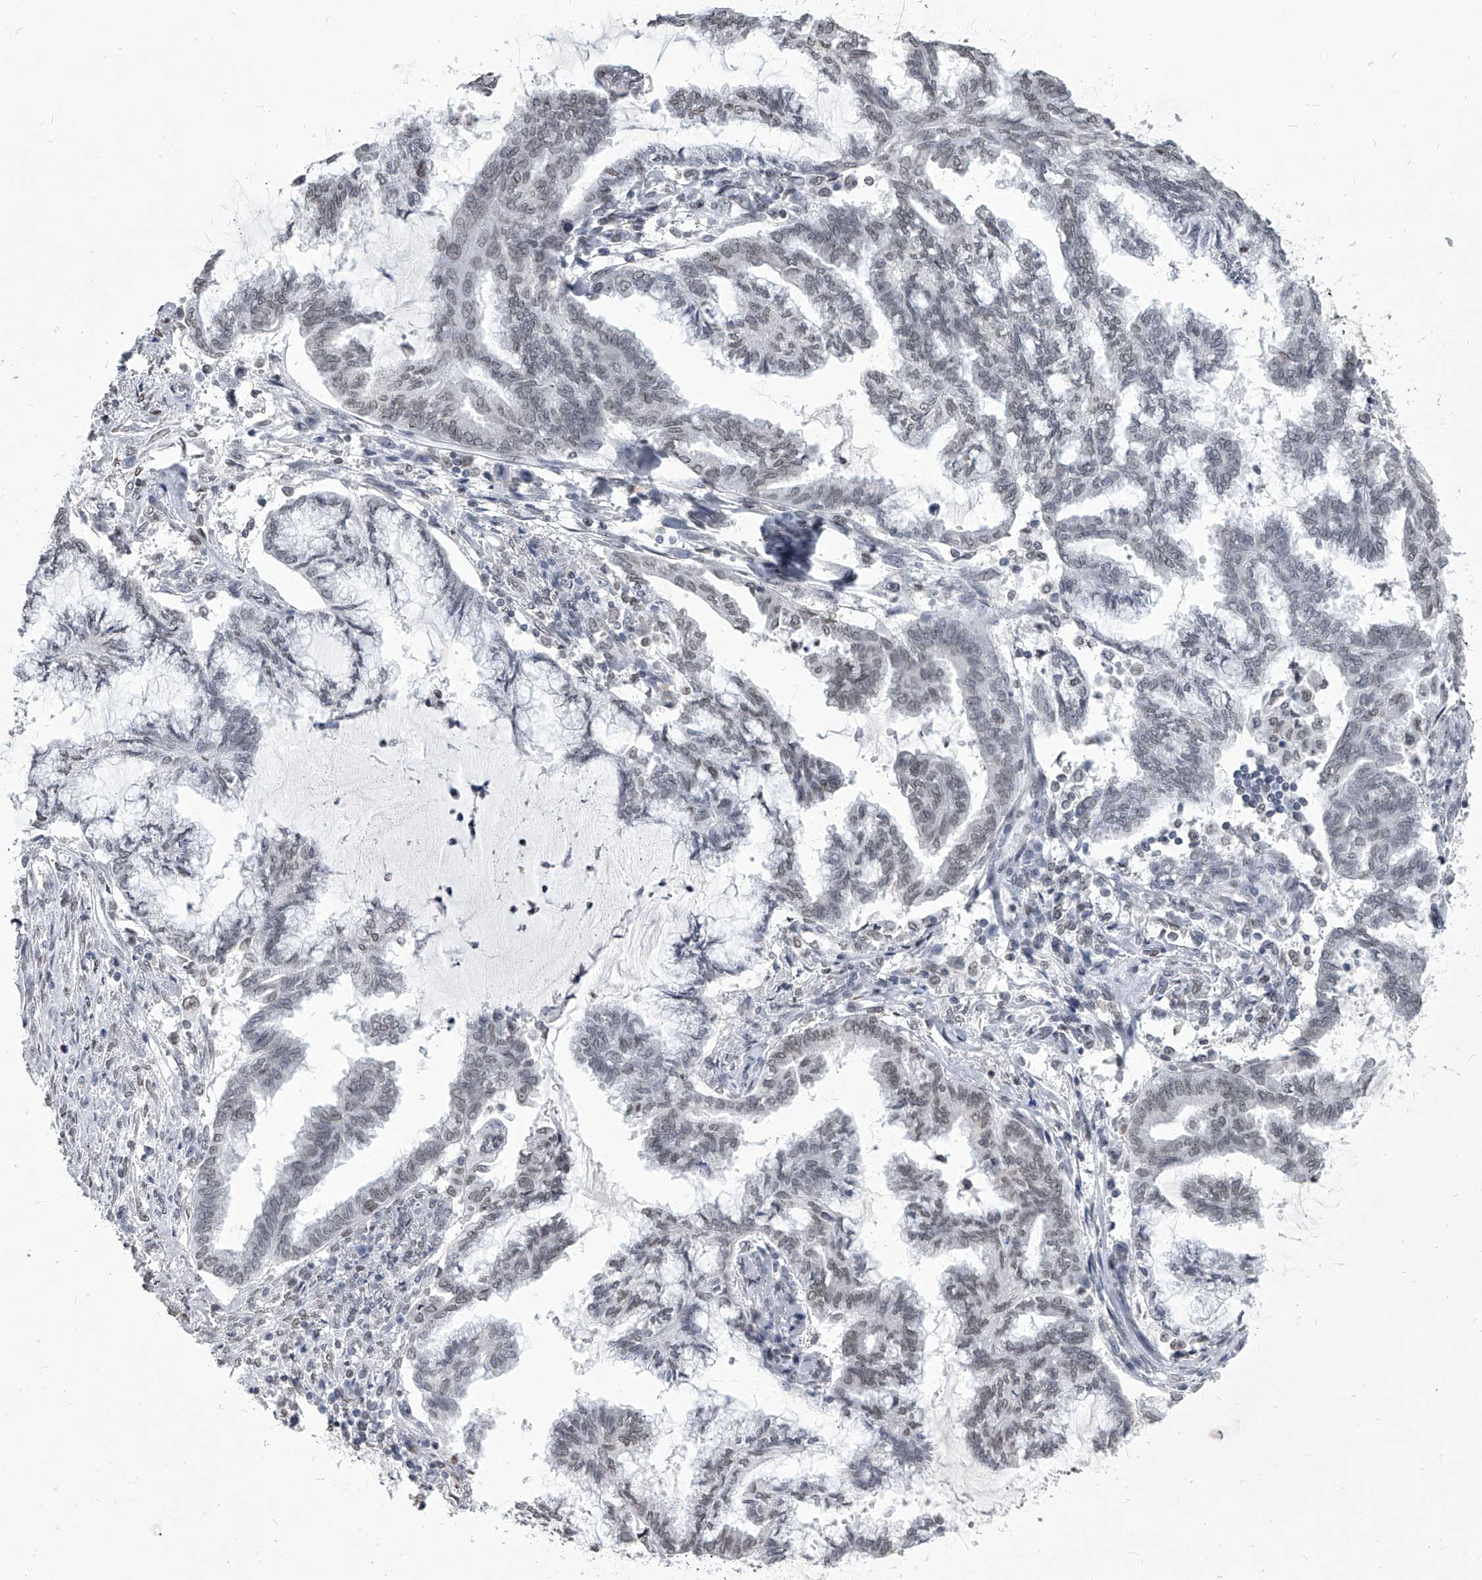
{"staining": {"intensity": "negative", "quantity": "none", "location": "none"}, "tissue": "endometrial cancer", "cell_type": "Tumor cells", "image_type": "cancer", "snomed": [{"axis": "morphology", "description": "Adenocarcinoma, NOS"}, {"axis": "topography", "description": "Endometrium"}], "caption": "This is an IHC histopathology image of human endometrial adenocarcinoma. There is no expression in tumor cells.", "gene": "PPIL4", "patient": {"sex": "female", "age": 86}}